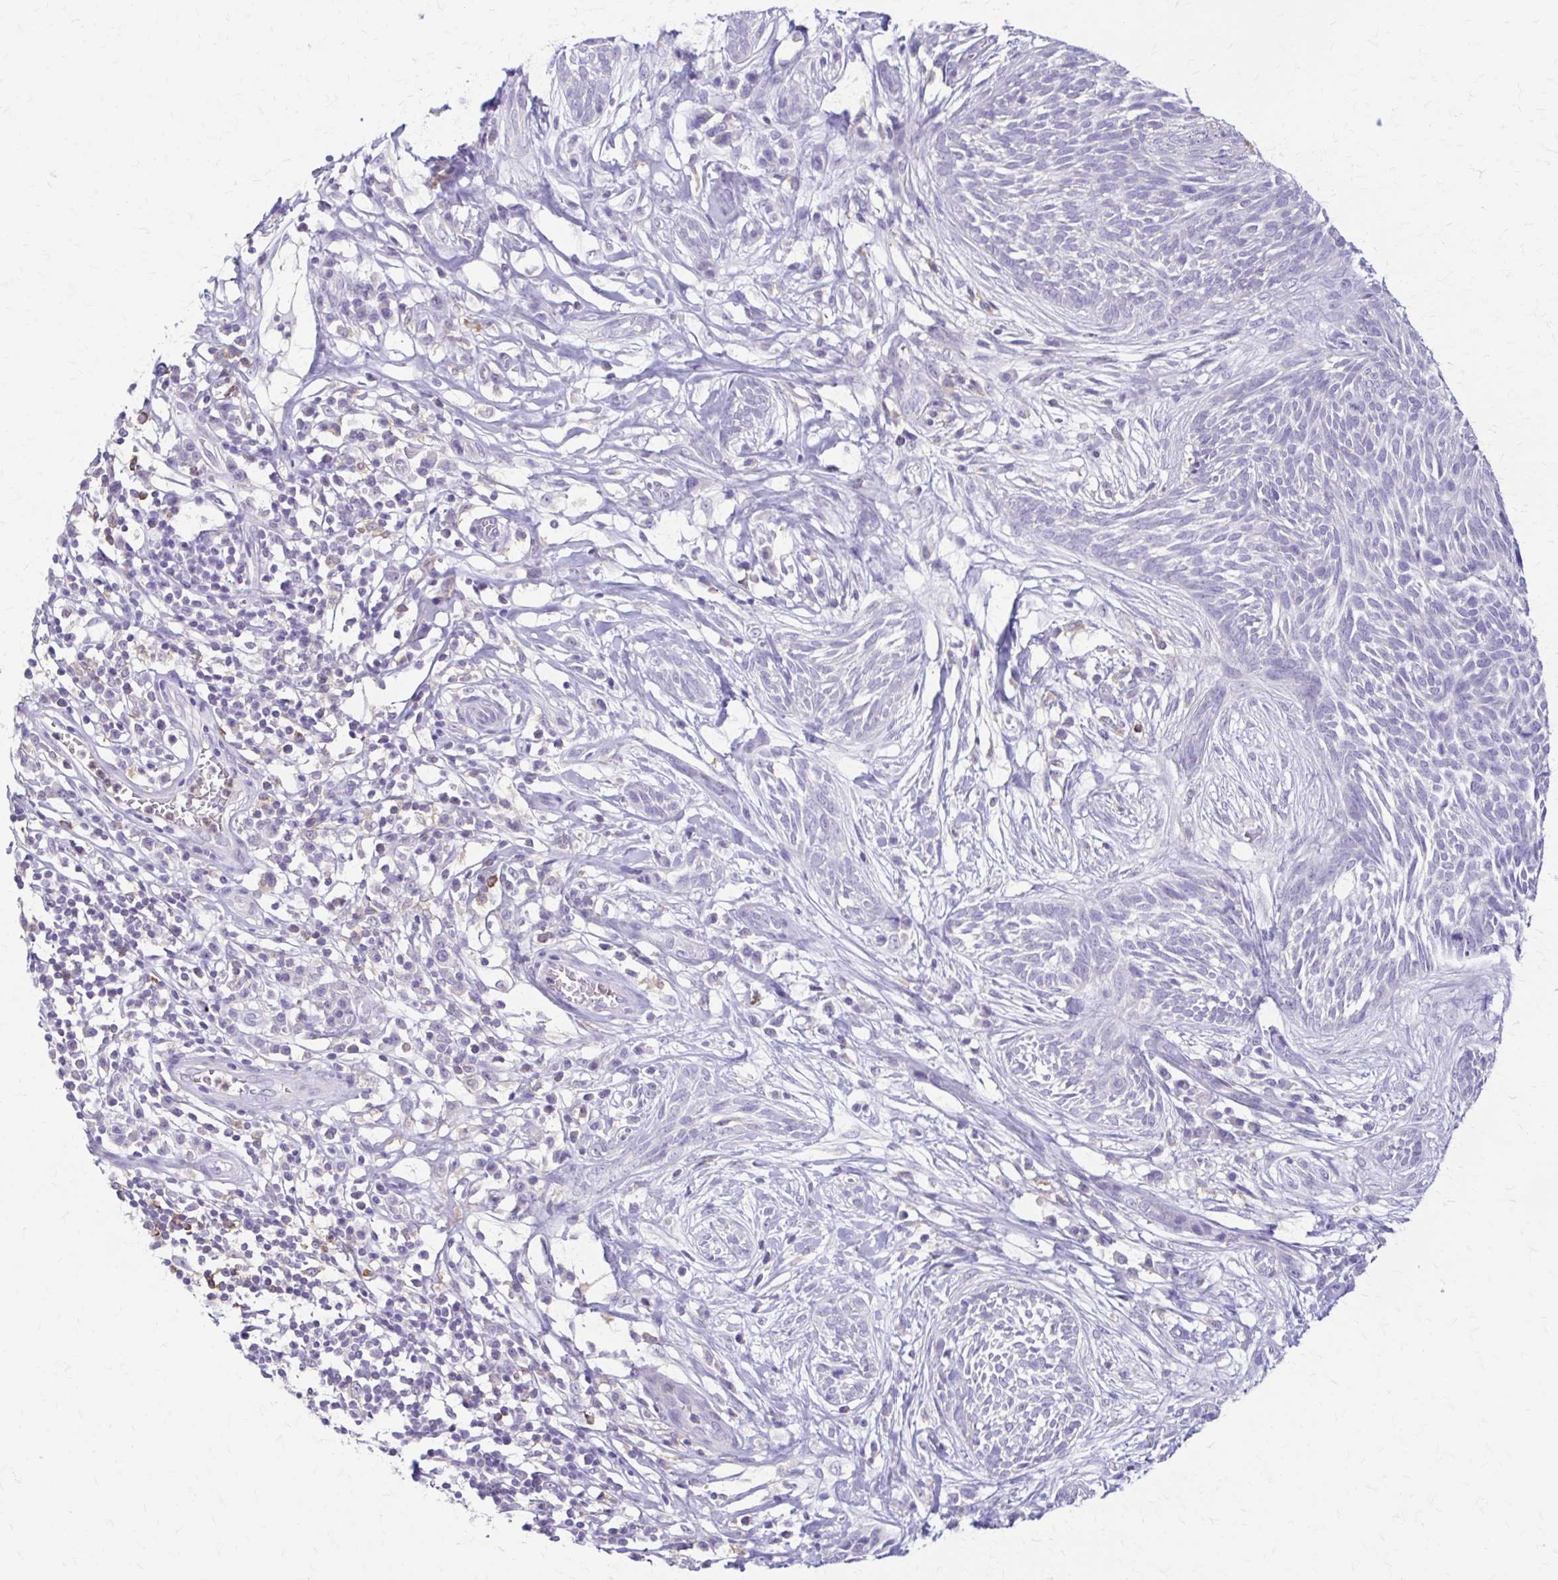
{"staining": {"intensity": "negative", "quantity": "none", "location": "none"}, "tissue": "skin cancer", "cell_type": "Tumor cells", "image_type": "cancer", "snomed": [{"axis": "morphology", "description": "Basal cell carcinoma"}, {"axis": "topography", "description": "Skin"}, {"axis": "topography", "description": "Skin, foot"}], "caption": "IHC image of neoplastic tissue: human skin cancer stained with DAB (3,3'-diaminobenzidine) exhibits no significant protein staining in tumor cells.", "gene": "PIK3AP1", "patient": {"sex": "female", "age": 86}}